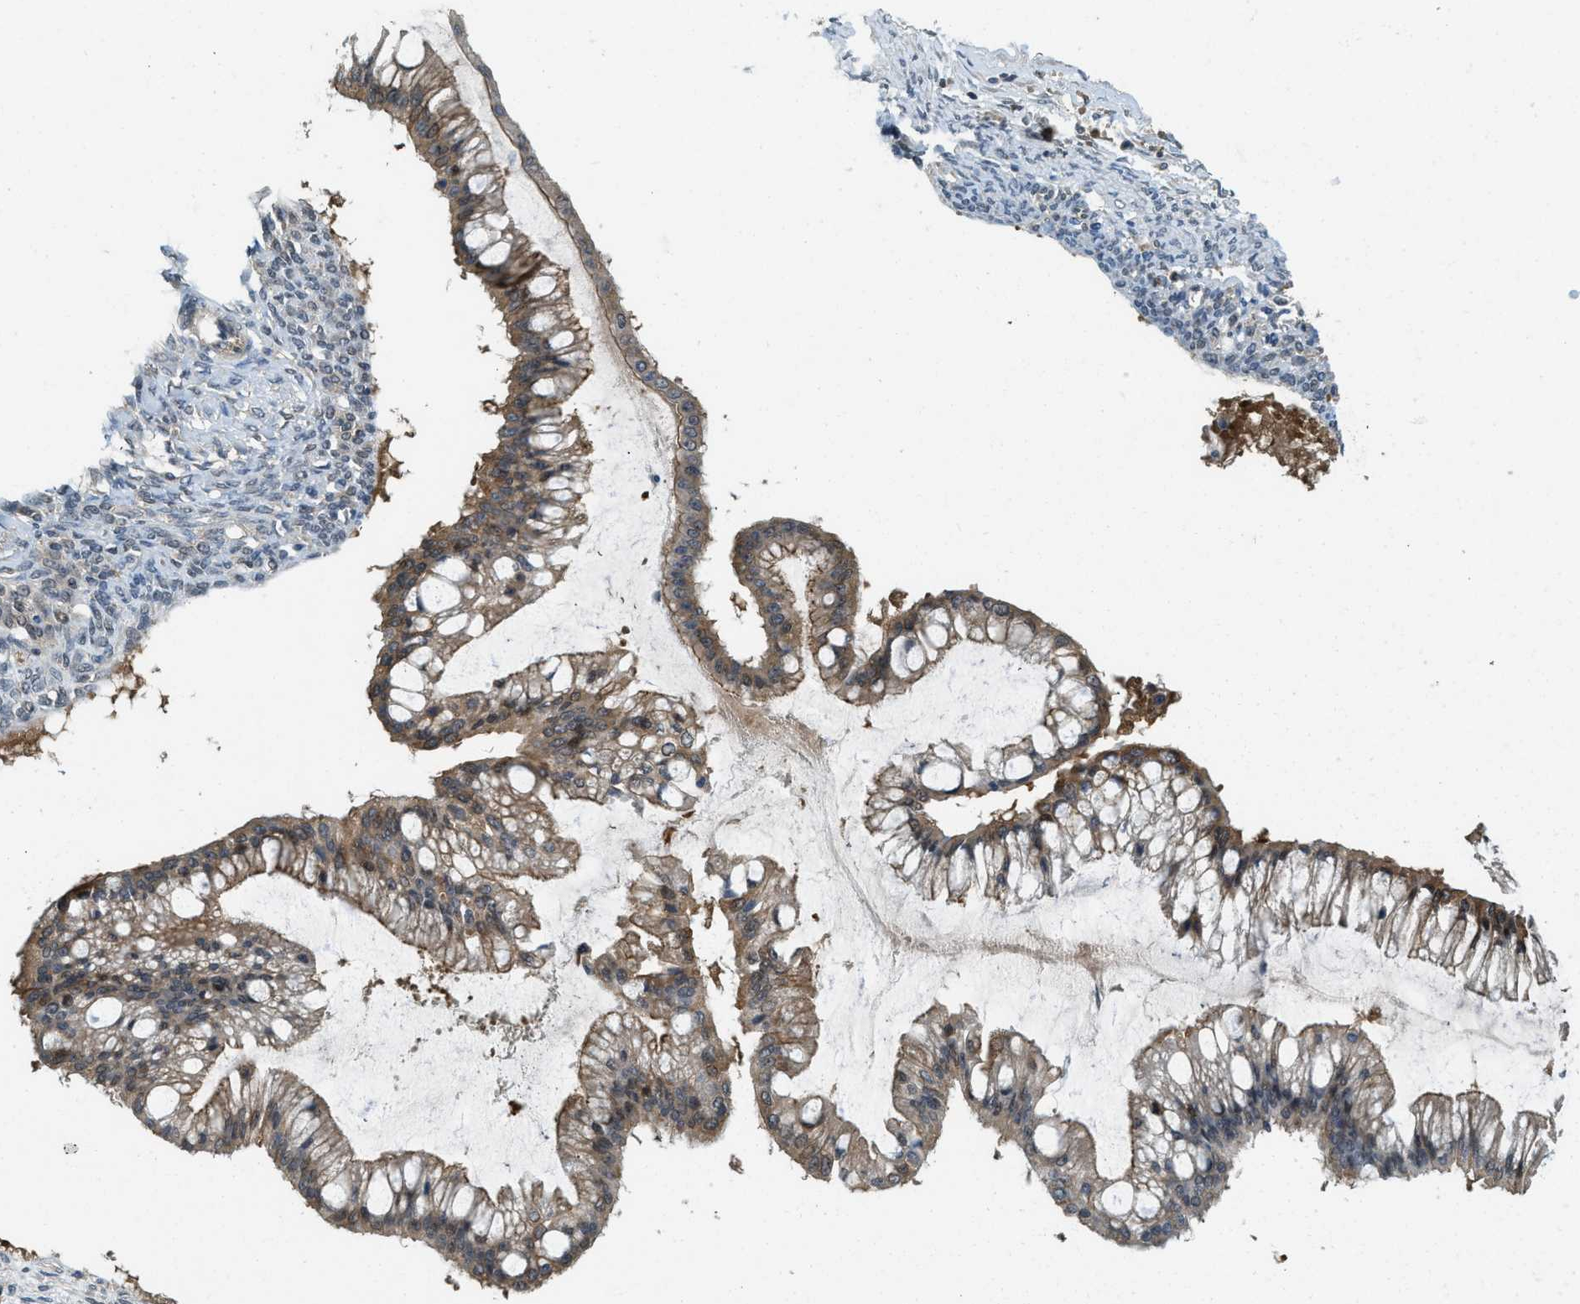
{"staining": {"intensity": "moderate", "quantity": ">75%", "location": "cytoplasmic/membranous,nuclear"}, "tissue": "ovarian cancer", "cell_type": "Tumor cells", "image_type": "cancer", "snomed": [{"axis": "morphology", "description": "Cystadenocarcinoma, mucinous, NOS"}, {"axis": "topography", "description": "Ovary"}], "caption": "DAB immunohistochemical staining of human ovarian cancer (mucinous cystadenocarcinoma) reveals moderate cytoplasmic/membranous and nuclear protein positivity in about >75% of tumor cells.", "gene": "GMPPB", "patient": {"sex": "female", "age": 73}}